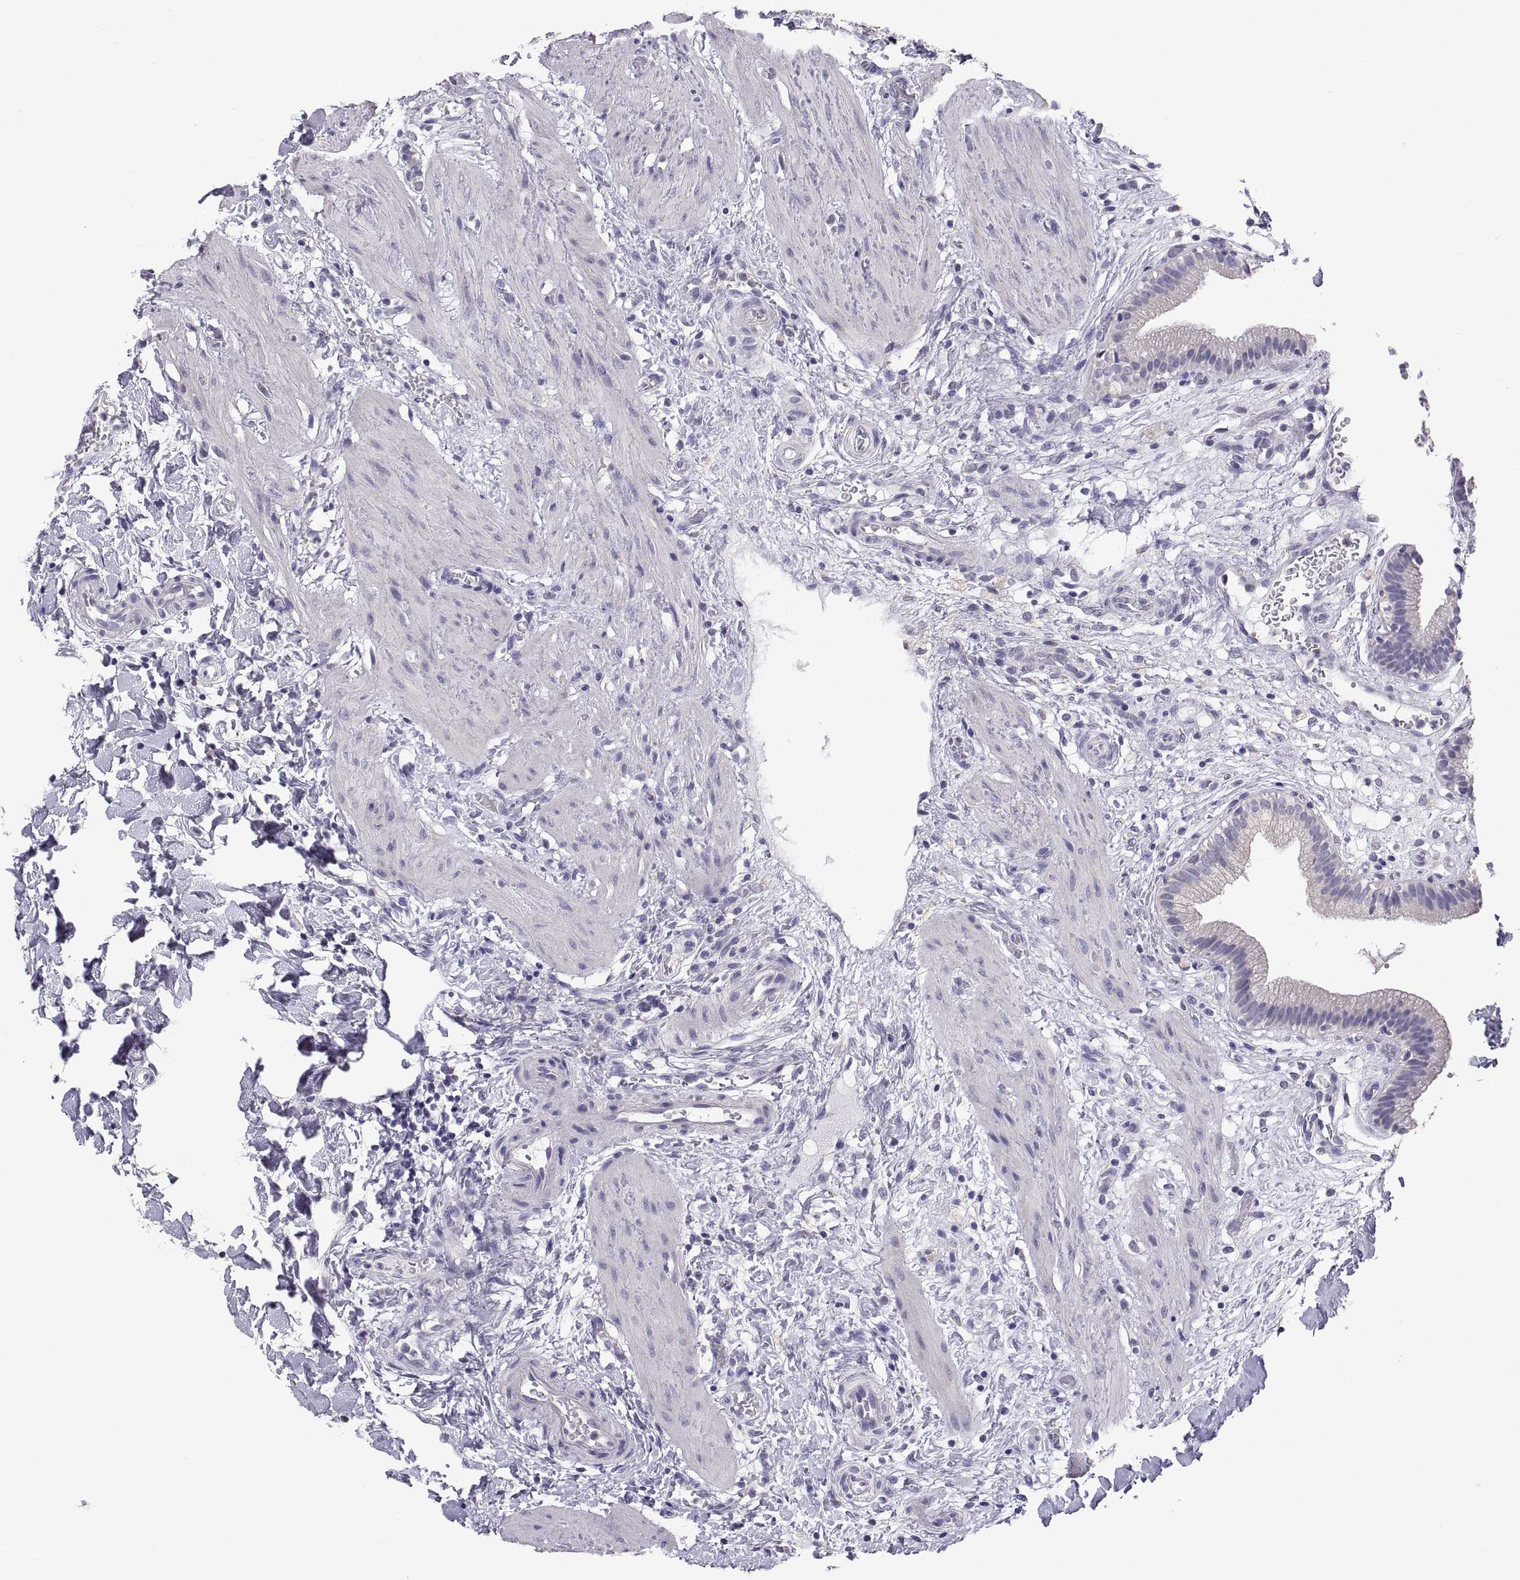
{"staining": {"intensity": "negative", "quantity": "none", "location": "none"}, "tissue": "gallbladder", "cell_type": "Glandular cells", "image_type": "normal", "snomed": [{"axis": "morphology", "description": "Normal tissue, NOS"}, {"axis": "topography", "description": "Gallbladder"}], "caption": "Gallbladder stained for a protein using immunohistochemistry (IHC) exhibits no staining glandular cells.", "gene": "TNNC1", "patient": {"sex": "female", "age": 24}}